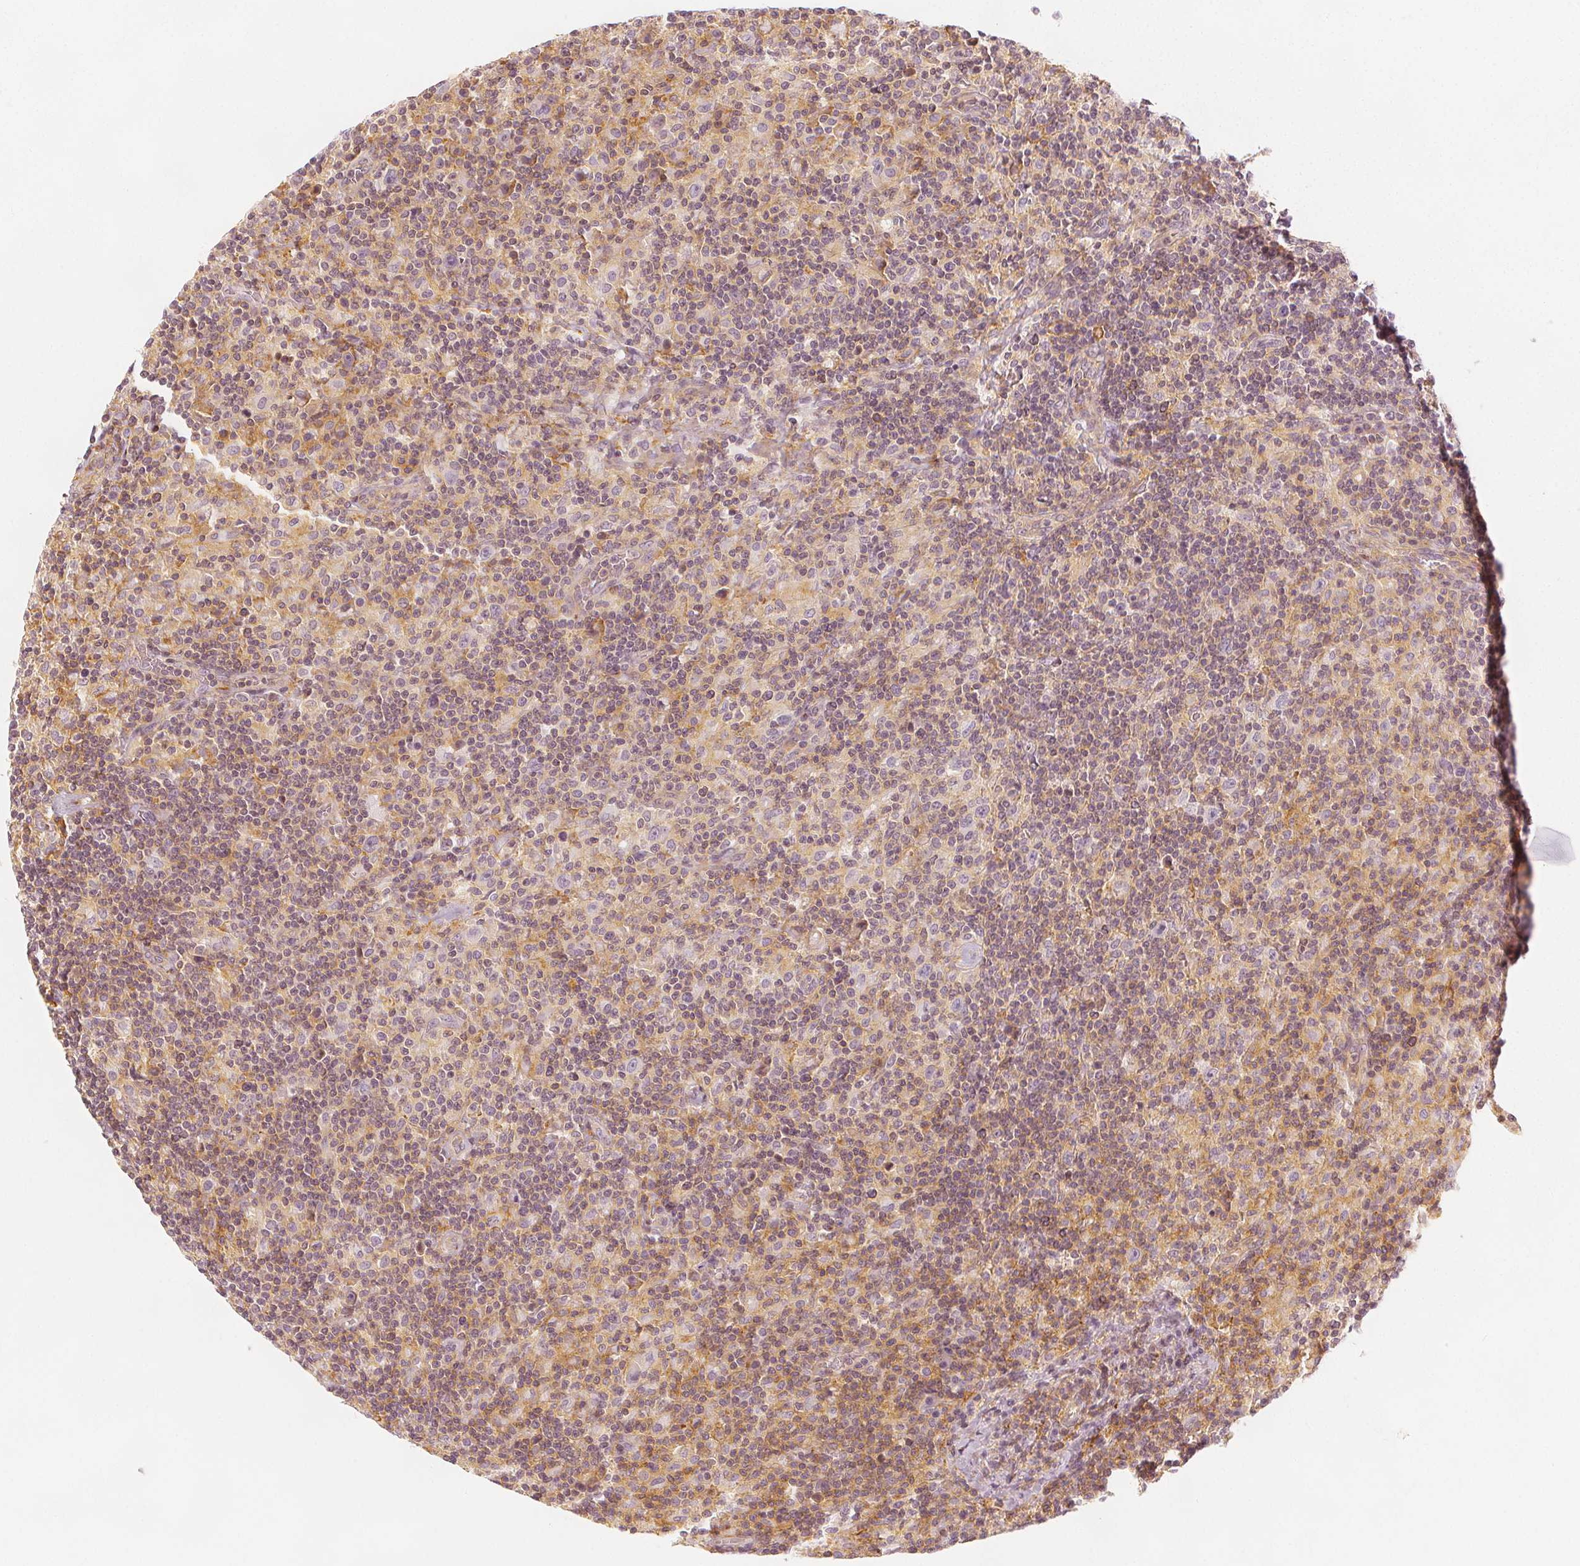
{"staining": {"intensity": "negative", "quantity": "none", "location": "none"}, "tissue": "lymphoma", "cell_type": "Tumor cells", "image_type": "cancer", "snomed": [{"axis": "morphology", "description": "Hodgkin's disease, NOS"}, {"axis": "topography", "description": "Lymph node"}], "caption": "High power microscopy micrograph of an immunohistochemistry (IHC) image of Hodgkin's disease, revealing no significant expression in tumor cells.", "gene": "ARHGAP26", "patient": {"sex": "male", "age": 70}}